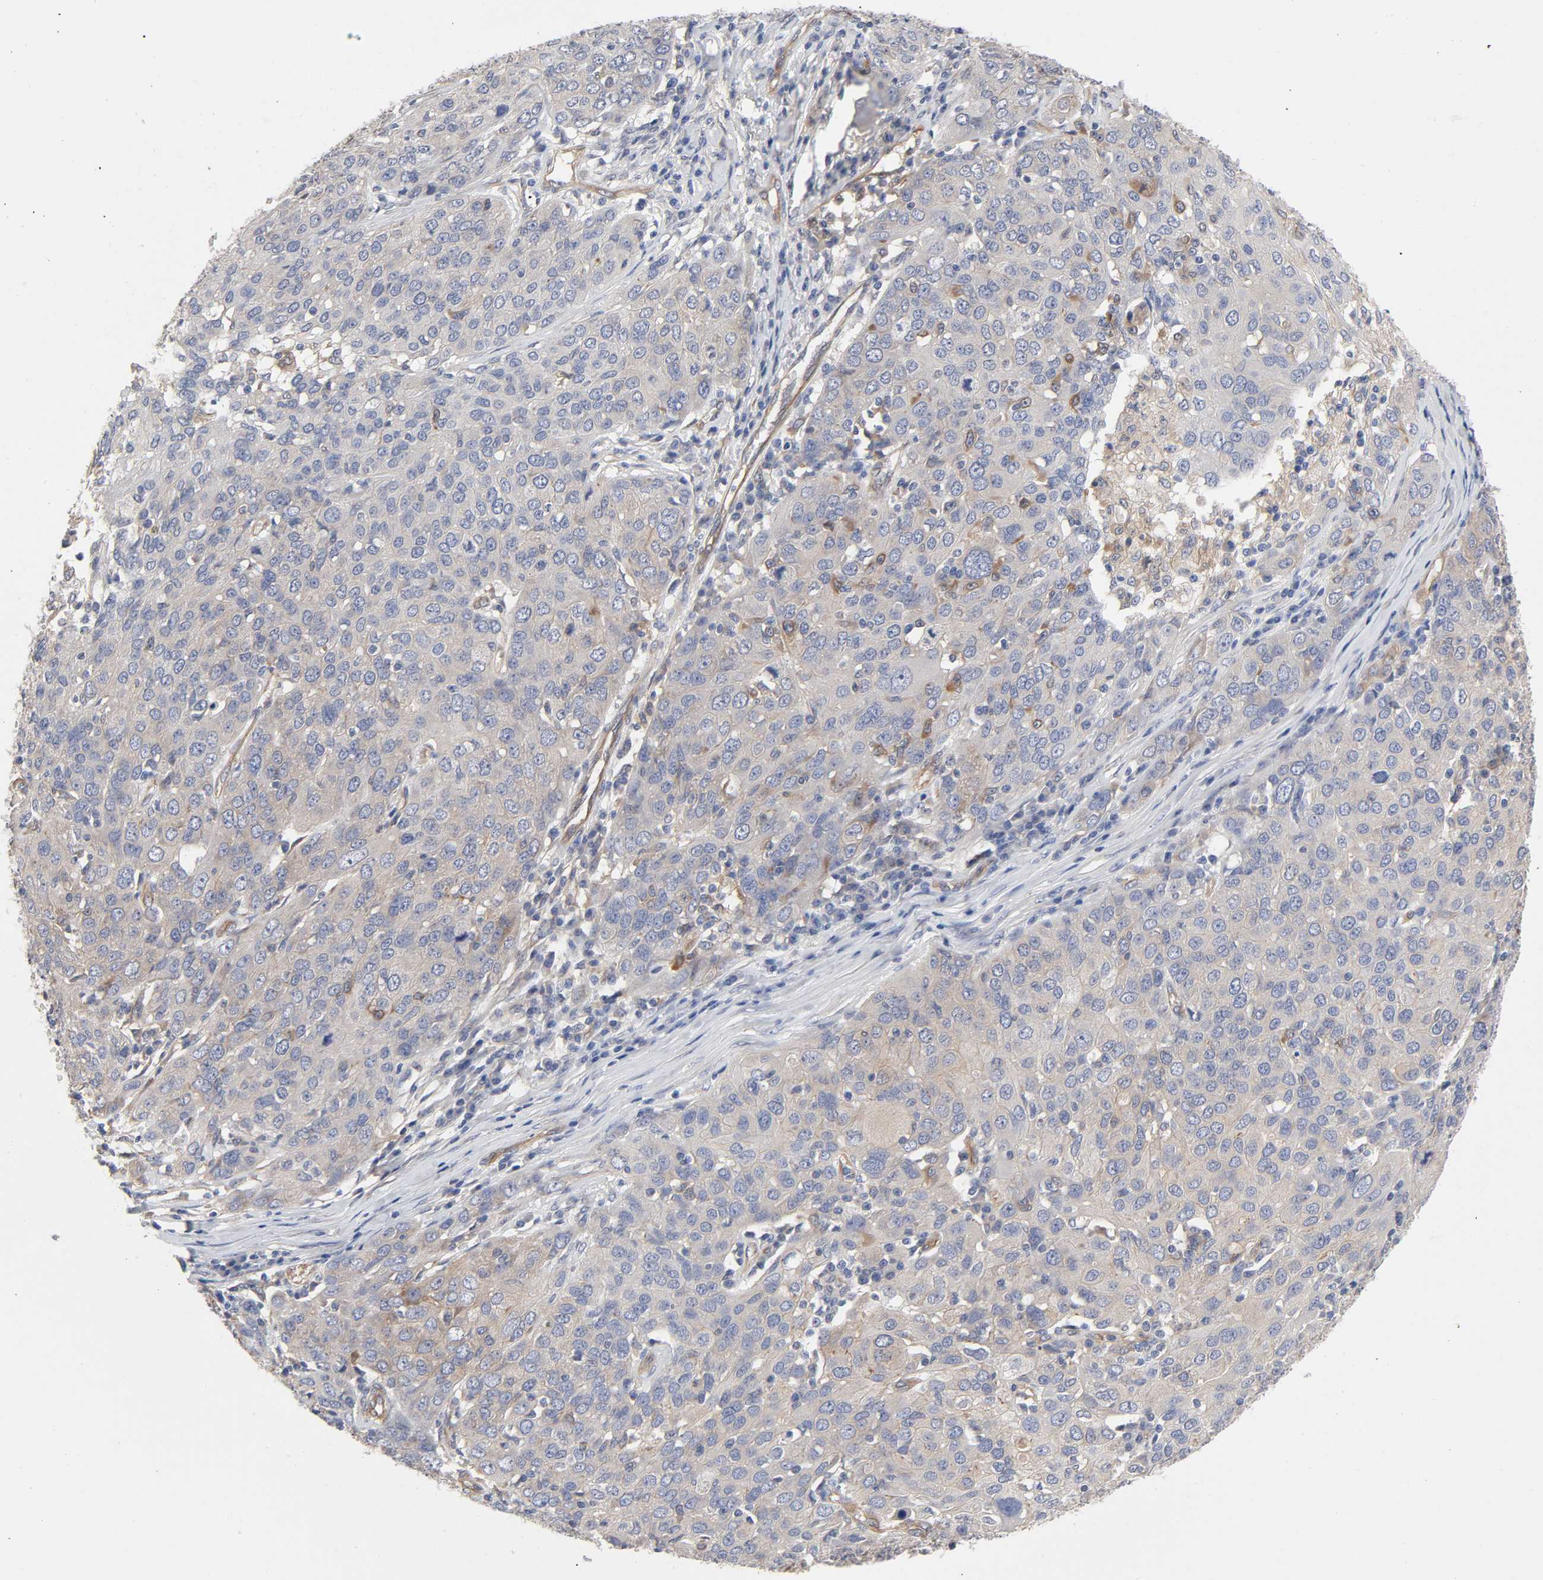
{"staining": {"intensity": "negative", "quantity": "none", "location": "none"}, "tissue": "ovarian cancer", "cell_type": "Tumor cells", "image_type": "cancer", "snomed": [{"axis": "morphology", "description": "Carcinoma, endometroid"}, {"axis": "topography", "description": "Ovary"}], "caption": "Tumor cells are negative for brown protein staining in ovarian cancer (endometroid carcinoma). (Stains: DAB IHC with hematoxylin counter stain, Microscopy: brightfield microscopy at high magnification).", "gene": "RAB13", "patient": {"sex": "female", "age": 50}}